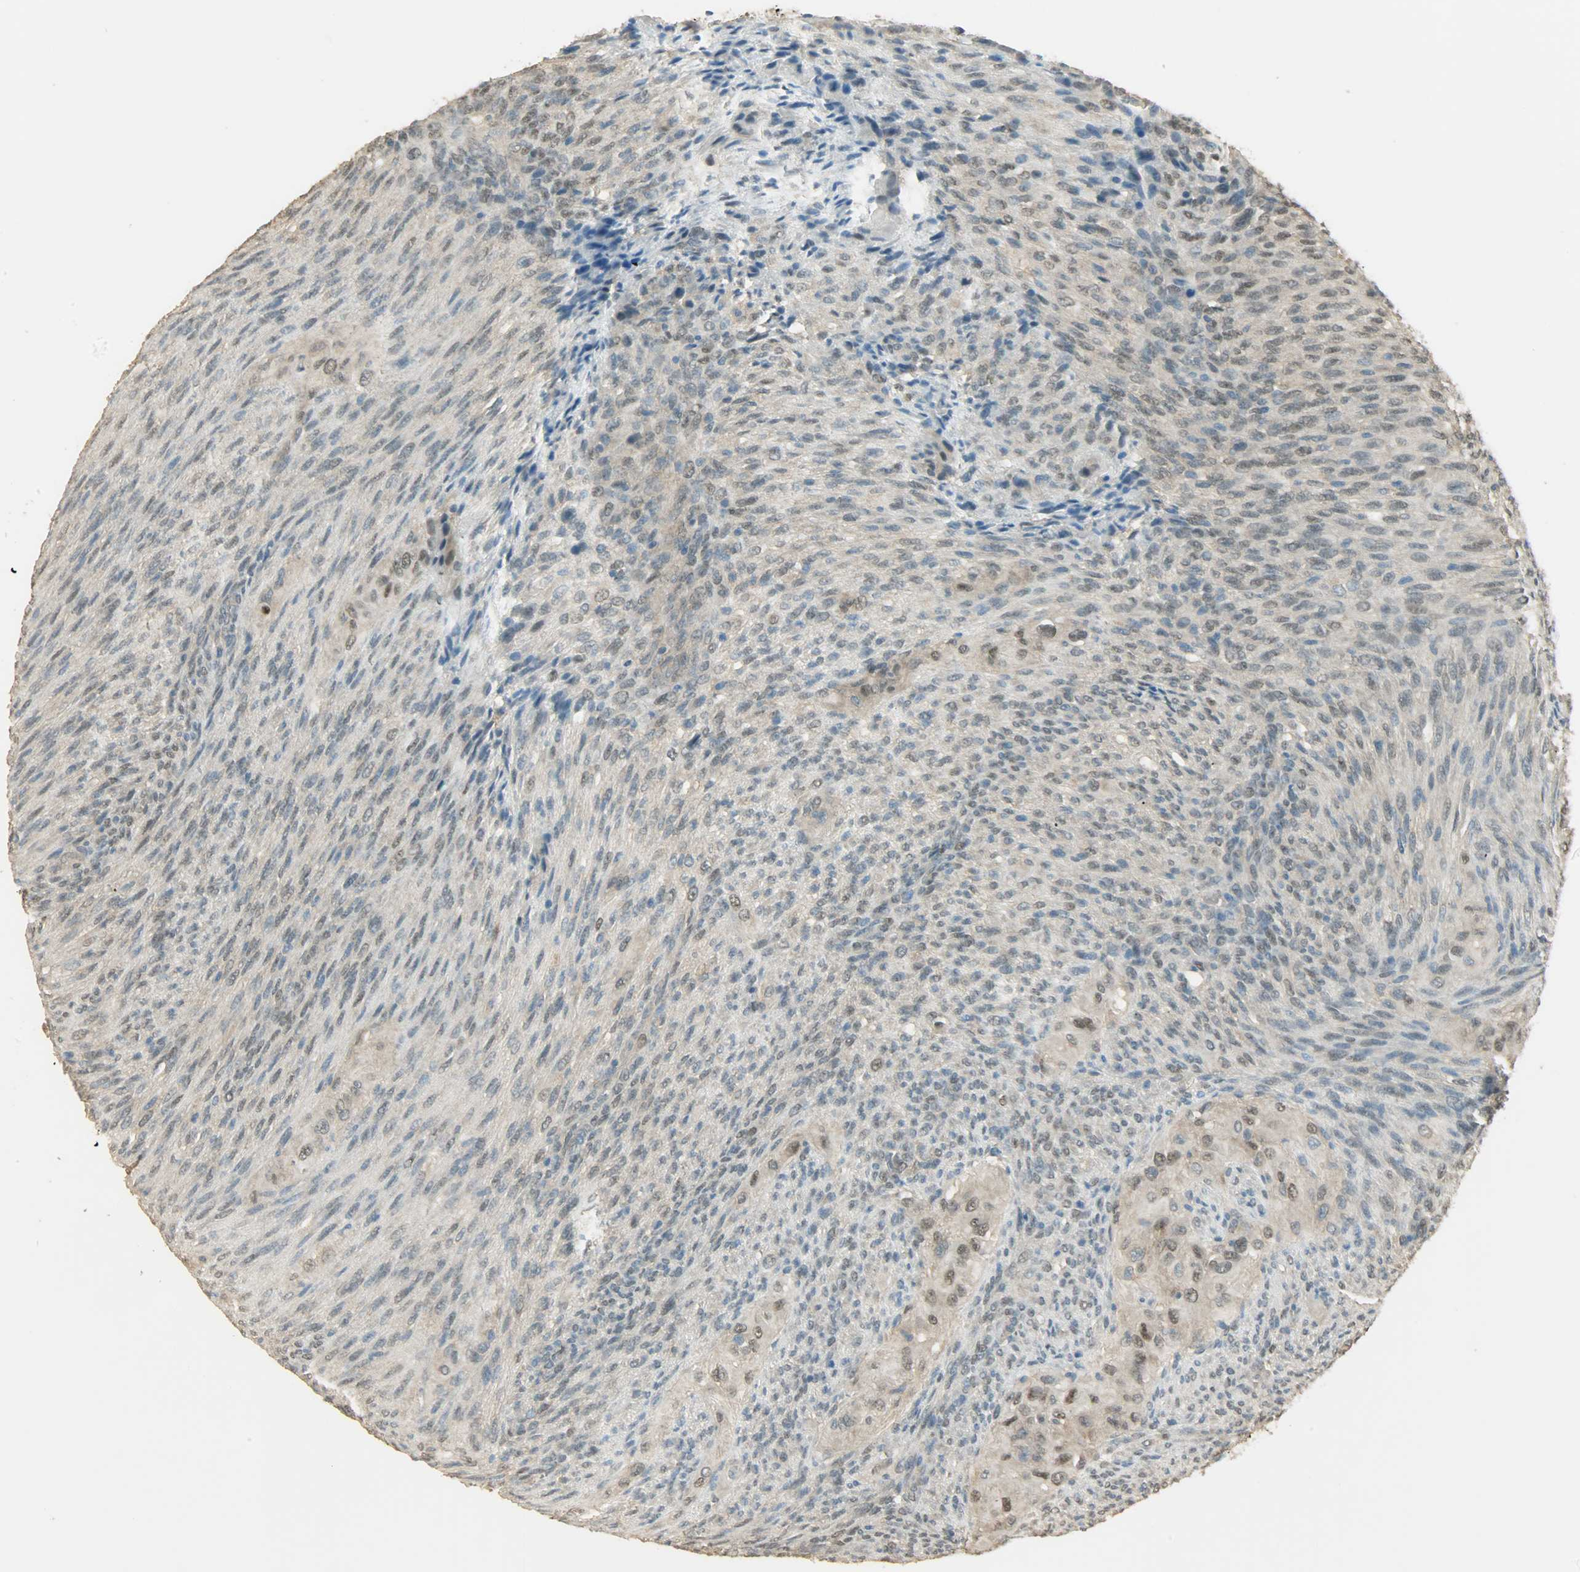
{"staining": {"intensity": "moderate", "quantity": ">75%", "location": "nuclear"}, "tissue": "glioma", "cell_type": "Tumor cells", "image_type": "cancer", "snomed": [{"axis": "morphology", "description": "Glioma, malignant, High grade"}, {"axis": "topography", "description": "Cerebral cortex"}], "caption": "An image of glioma stained for a protein reveals moderate nuclear brown staining in tumor cells. (Stains: DAB (3,3'-diaminobenzidine) in brown, nuclei in blue, Microscopy: brightfield microscopy at high magnification).", "gene": "PRMT5", "patient": {"sex": "female", "age": 55}}